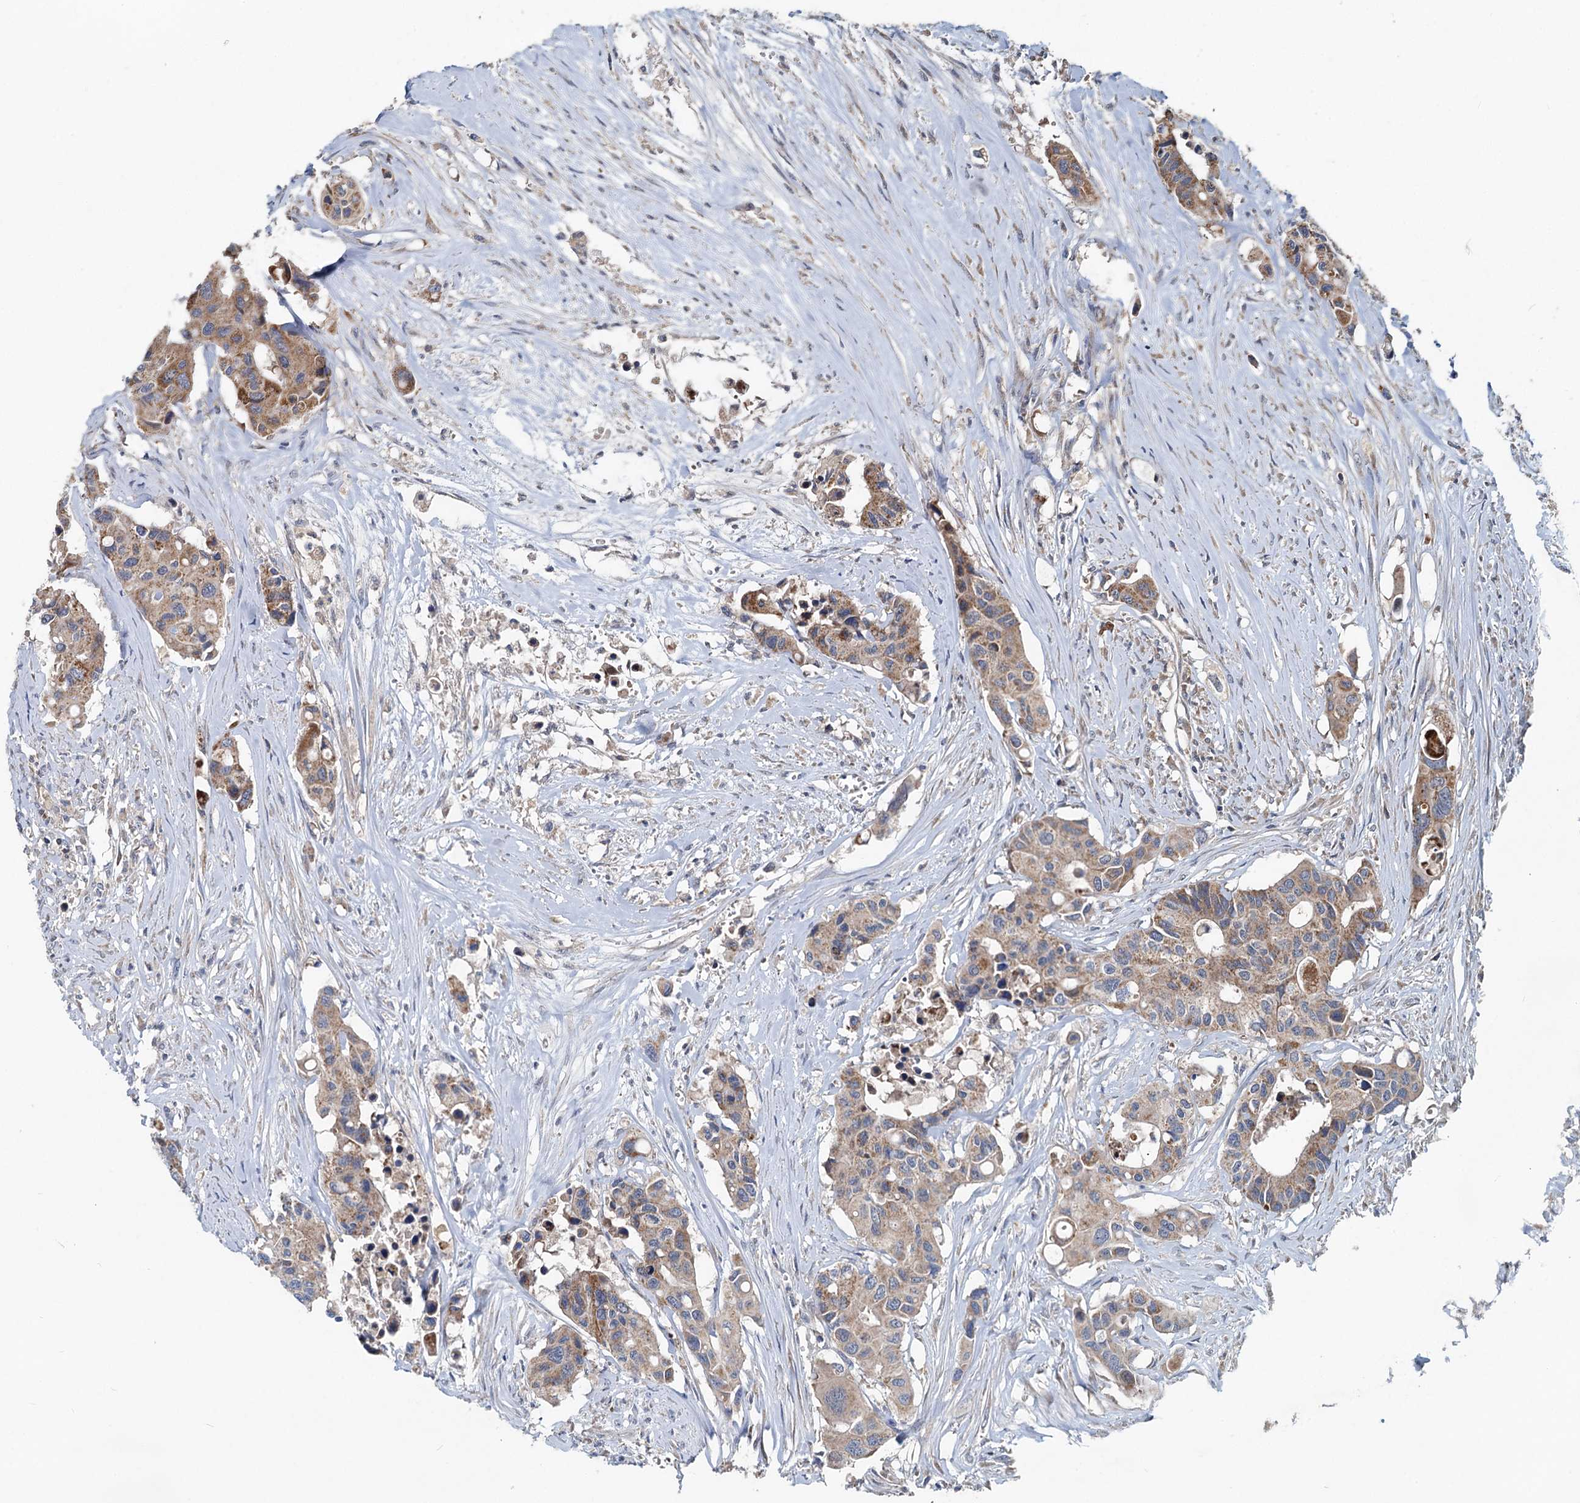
{"staining": {"intensity": "moderate", "quantity": ">75%", "location": "cytoplasmic/membranous"}, "tissue": "colorectal cancer", "cell_type": "Tumor cells", "image_type": "cancer", "snomed": [{"axis": "morphology", "description": "Adenocarcinoma, NOS"}, {"axis": "topography", "description": "Colon"}], "caption": "Protein staining of colorectal cancer tissue demonstrates moderate cytoplasmic/membranous positivity in about >75% of tumor cells.", "gene": "OTUB1", "patient": {"sex": "male", "age": 77}}